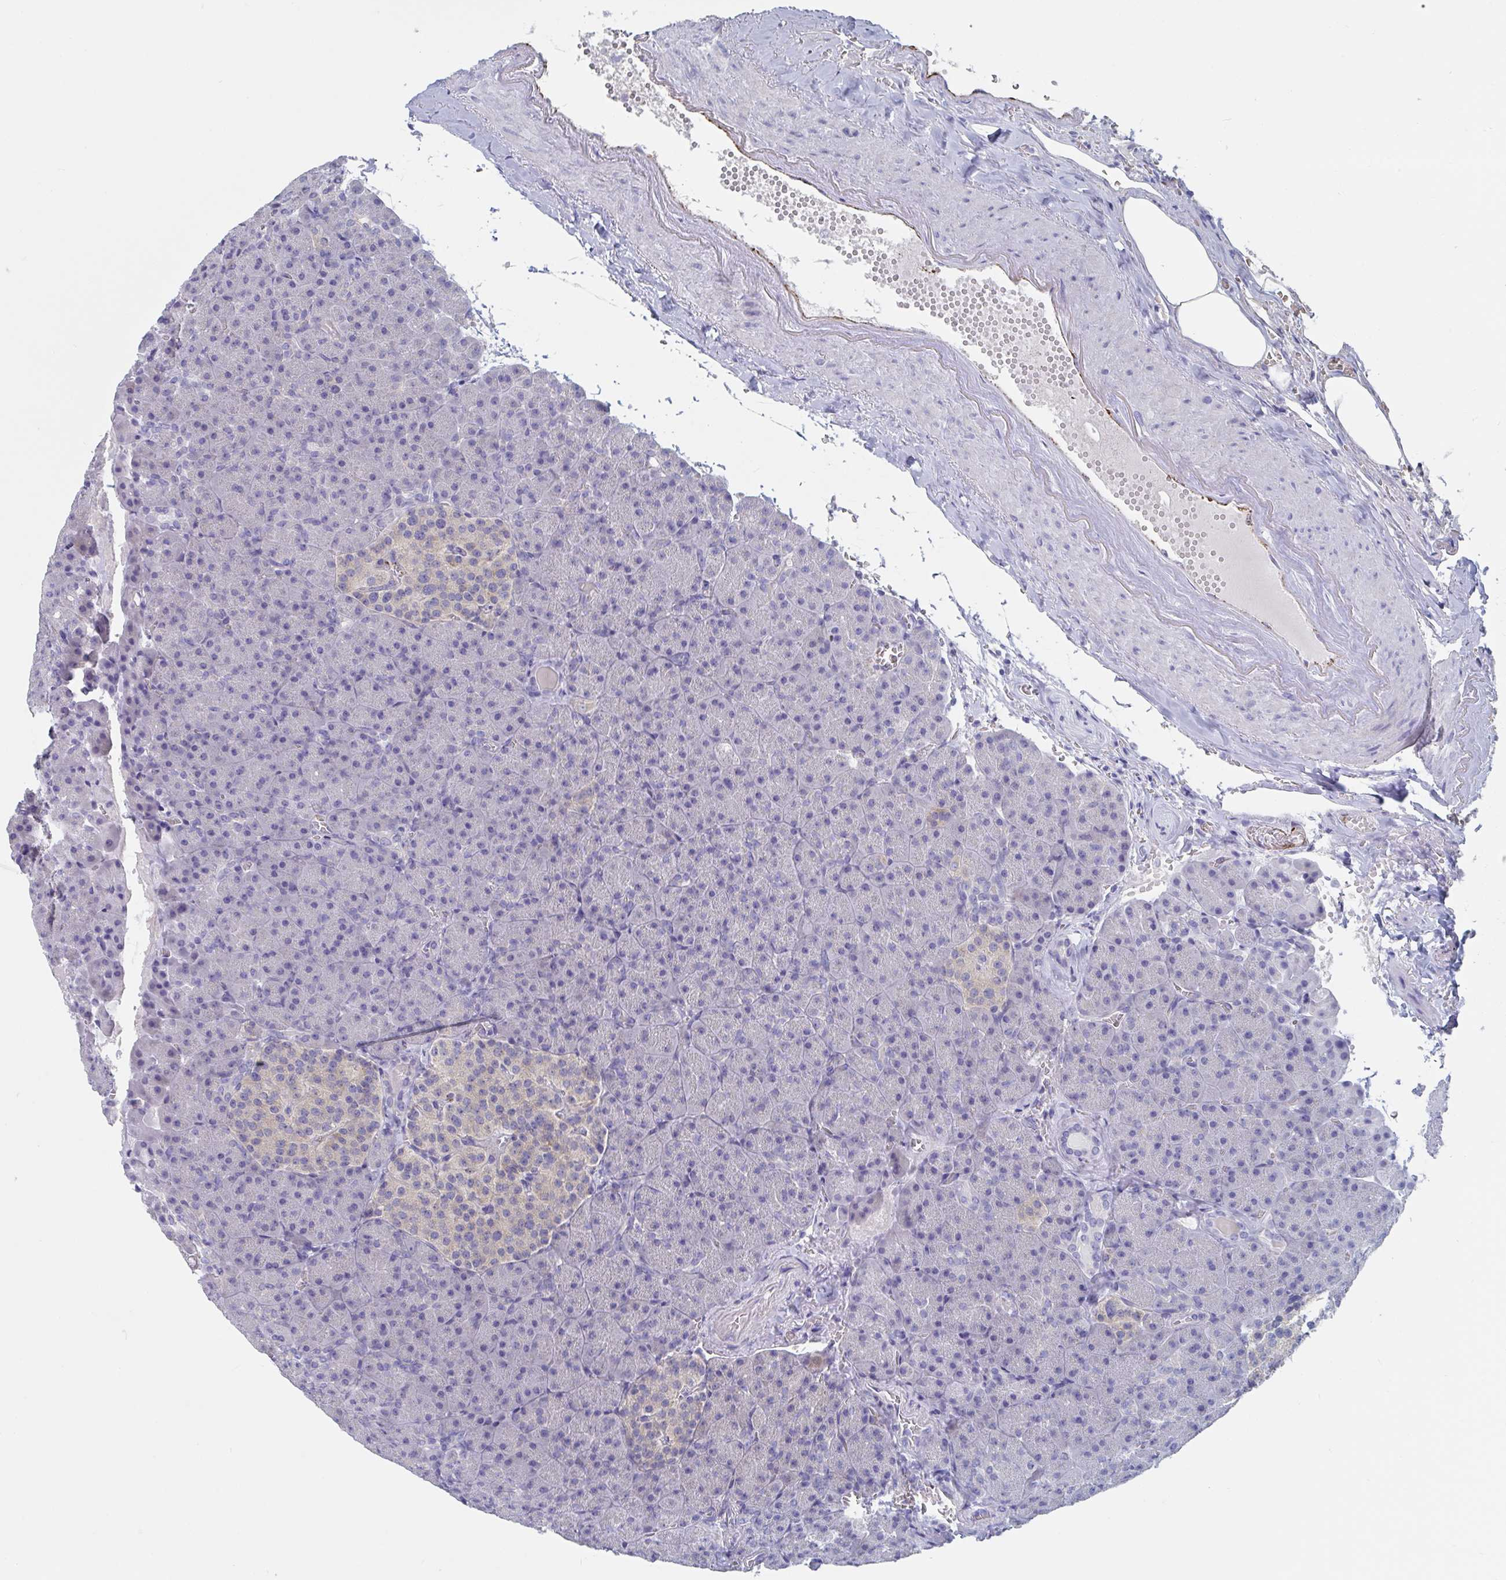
{"staining": {"intensity": "negative", "quantity": "none", "location": "none"}, "tissue": "pancreas", "cell_type": "Exocrine glandular cells", "image_type": "normal", "snomed": [{"axis": "morphology", "description": "Normal tissue, NOS"}, {"axis": "topography", "description": "Pancreas"}], "caption": "Exocrine glandular cells are negative for protein expression in unremarkable human pancreas. (Stains: DAB (3,3'-diaminobenzidine) immunohistochemistry (IHC) with hematoxylin counter stain, Microscopy: brightfield microscopy at high magnification).", "gene": "ABHD16A", "patient": {"sex": "female", "age": 74}}